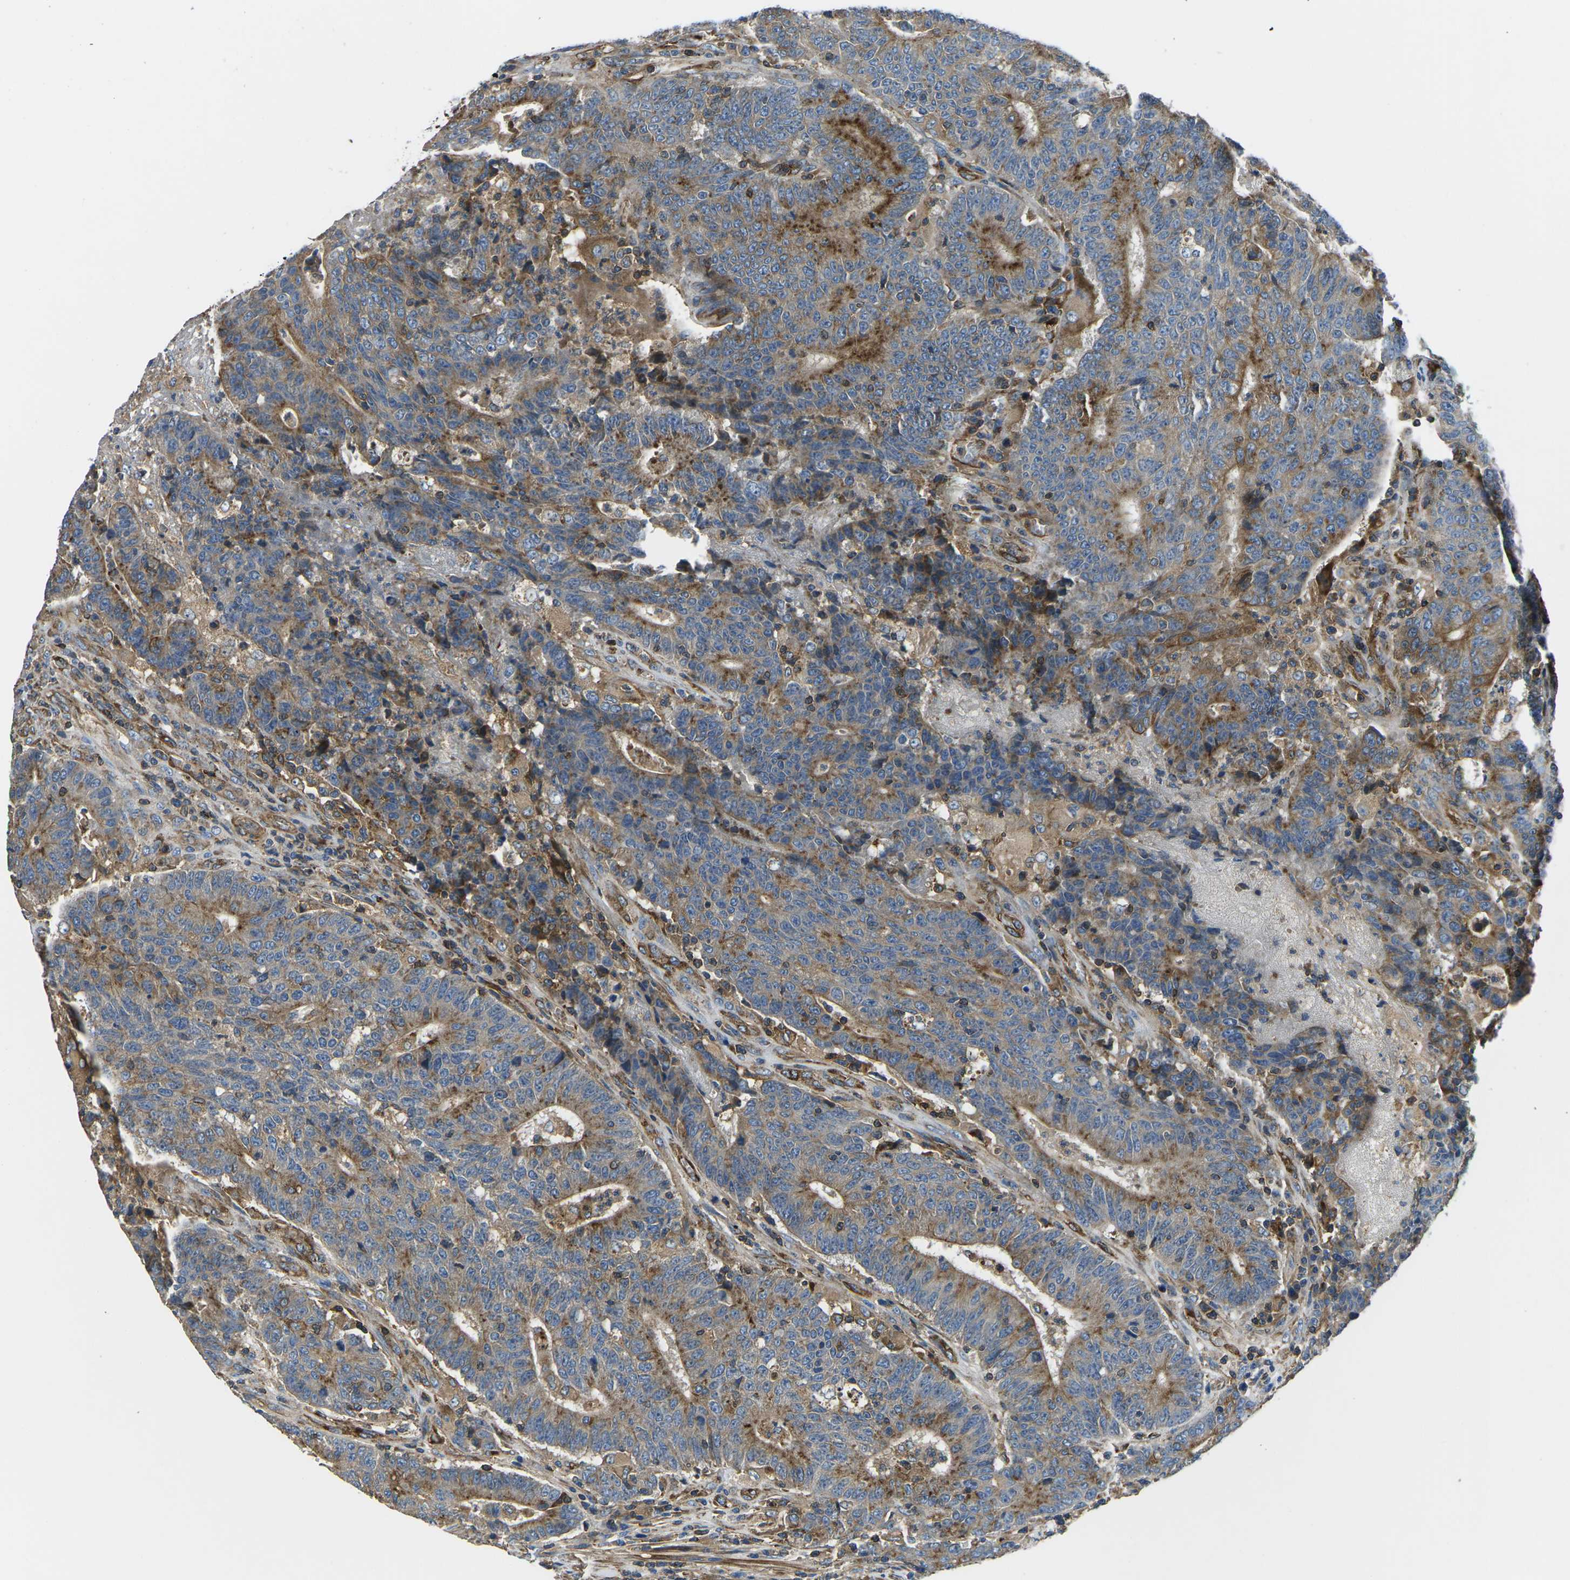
{"staining": {"intensity": "moderate", "quantity": ">75%", "location": "cytoplasmic/membranous"}, "tissue": "colorectal cancer", "cell_type": "Tumor cells", "image_type": "cancer", "snomed": [{"axis": "morphology", "description": "Normal tissue, NOS"}, {"axis": "morphology", "description": "Adenocarcinoma, NOS"}, {"axis": "topography", "description": "Colon"}], "caption": "Human adenocarcinoma (colorectal) stained with a protein marker reveals moderate staining in tumor cells.", "gene": "KCNJ15", "patient": {"sex": "female", "age": 75}}